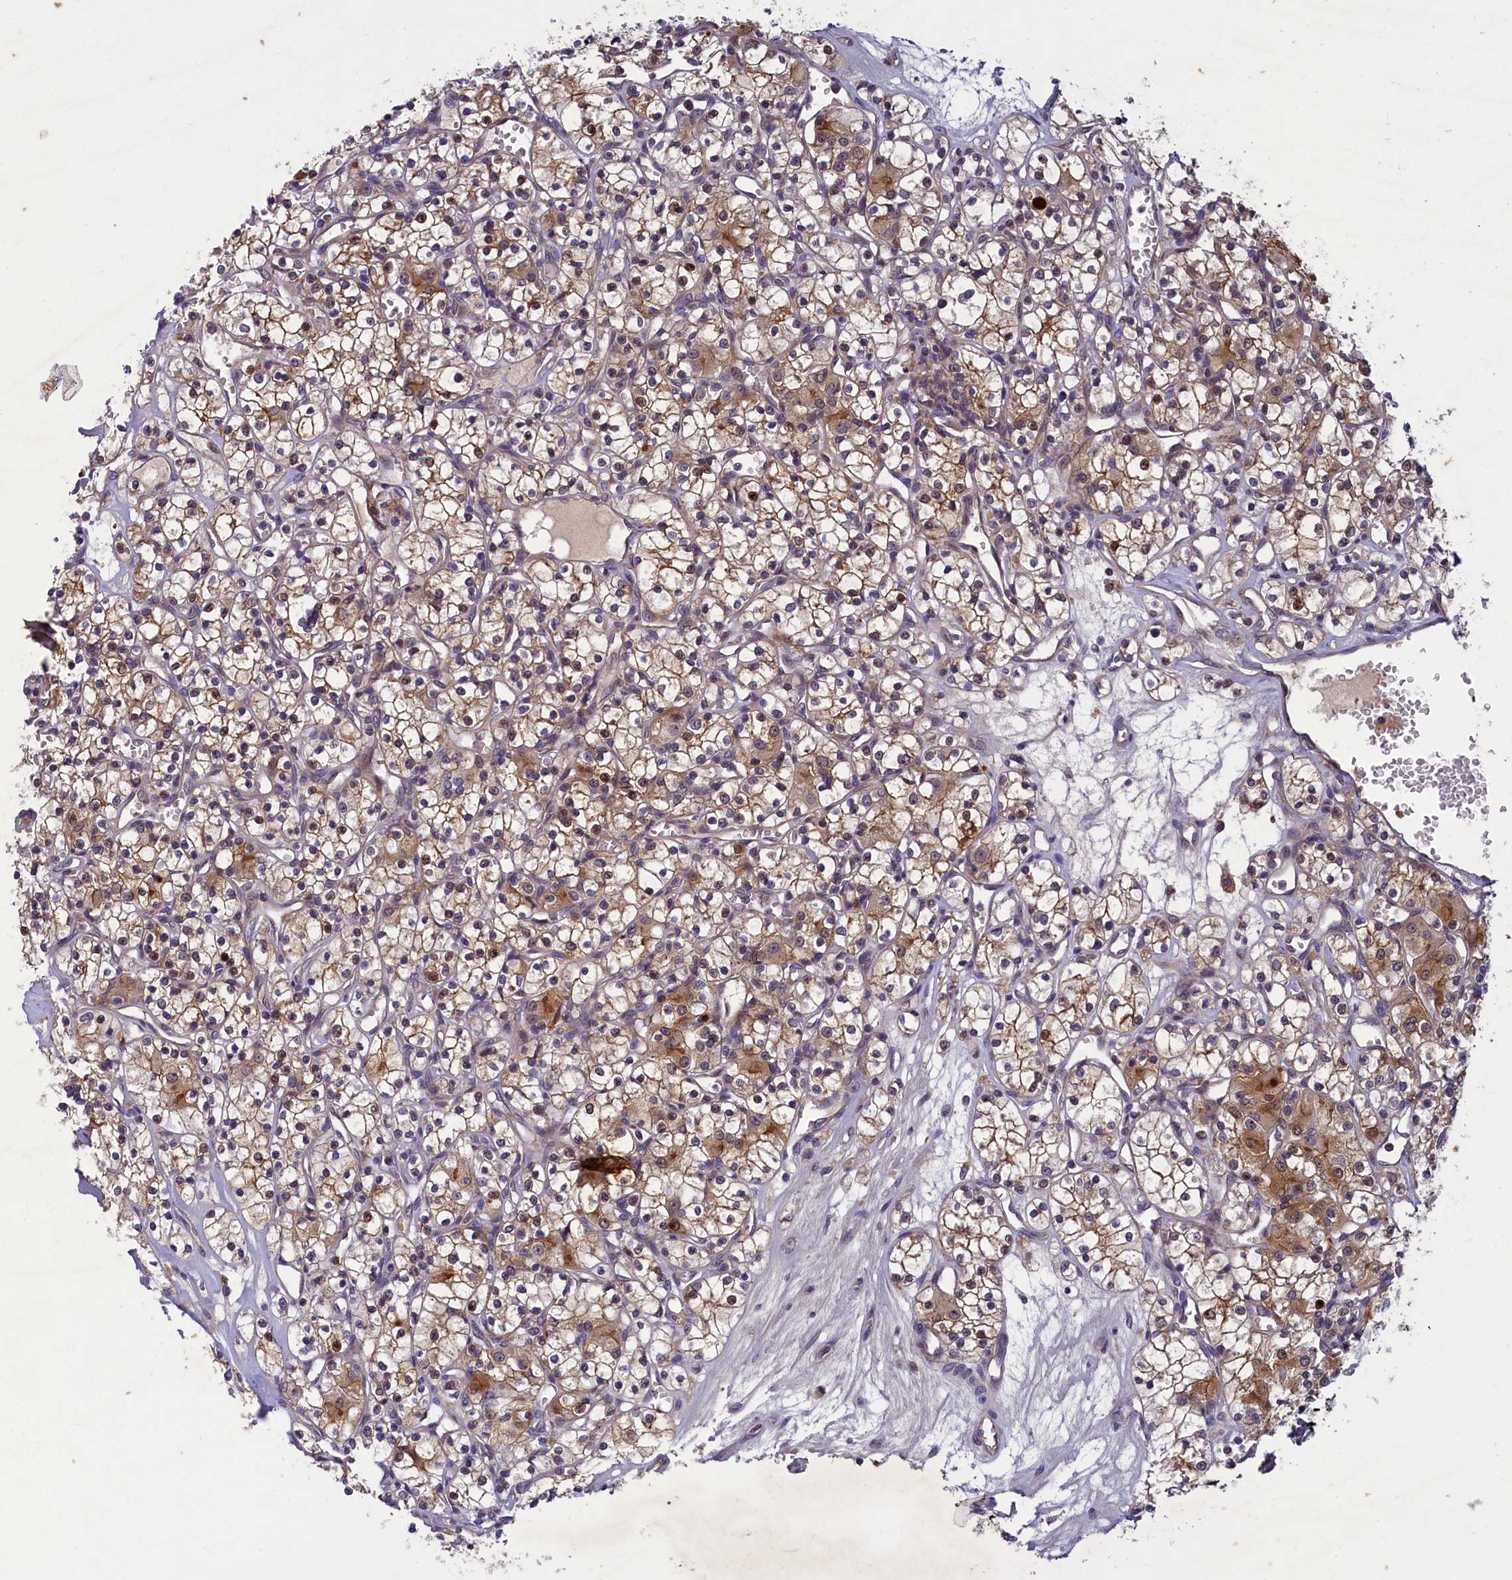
{"staining": {"intensity": "moderate", "quantity": ">75%", "location": "cytoplasmic/membranous"}, "tissue": "renal cancer", "cell_type": "Tumor cells", "image_type": "cancer", "snomed": [{"axis": "morphology", "description": "Adenocarcinoma, NOS"}, {"axis": "topography", "description": "Kidney"}], "caption": "Protein staining of adenocarcinoma (renal) tissue shows moderate cytoplasmic/membranous expression in about >75% of tumor cells.", "gene": "NUBP1", "patient": {"sex": "female", "age": 59}}